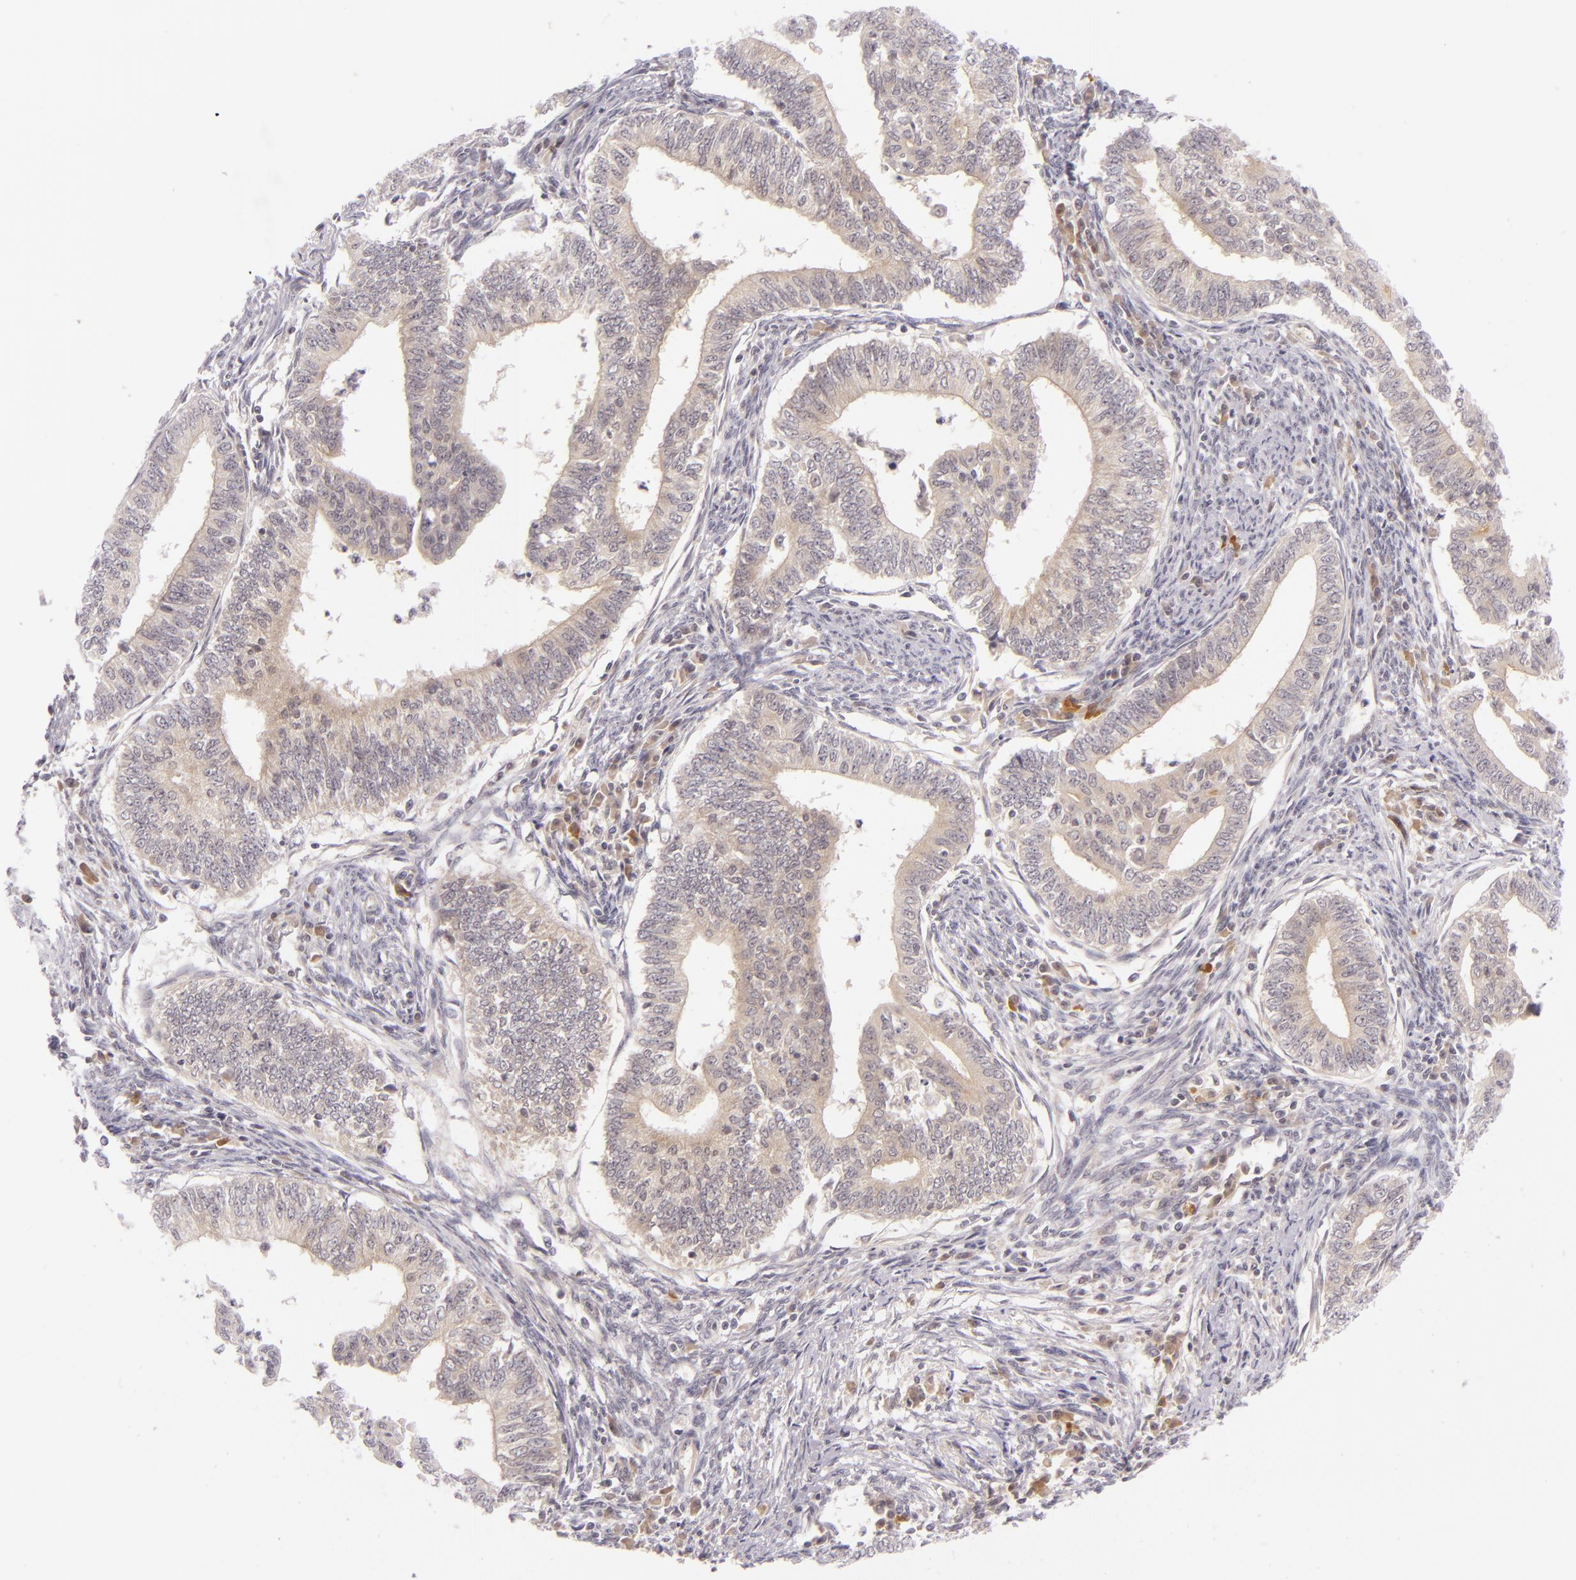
{"staining": {"intensity": "weak", "quantity": "25%-75%", "location": "cytoplasmic/membranous"}, "tissue": "endometrial cancer", "cell_type": "Tumor cells", "image_type": "cancer", "snomed": [{"axis": "morphology", "description": "Adenocarcinoma, NOS"}, {"axis": "topography", "description": "Endometrium"}], "caption": "Endometrial adenocarcinoma was stained to show a protein in brown. There is low levels of weak cytoplasmic/membranous staining in approximately 25%-75% of tumor cells. The staining is performed using DAB brown chromogen to label protein expression. The nuclei are counter-stained blue using hematoxylin.", "gene": "CASP8", "patient": {"sex": "female", "age": 66}}